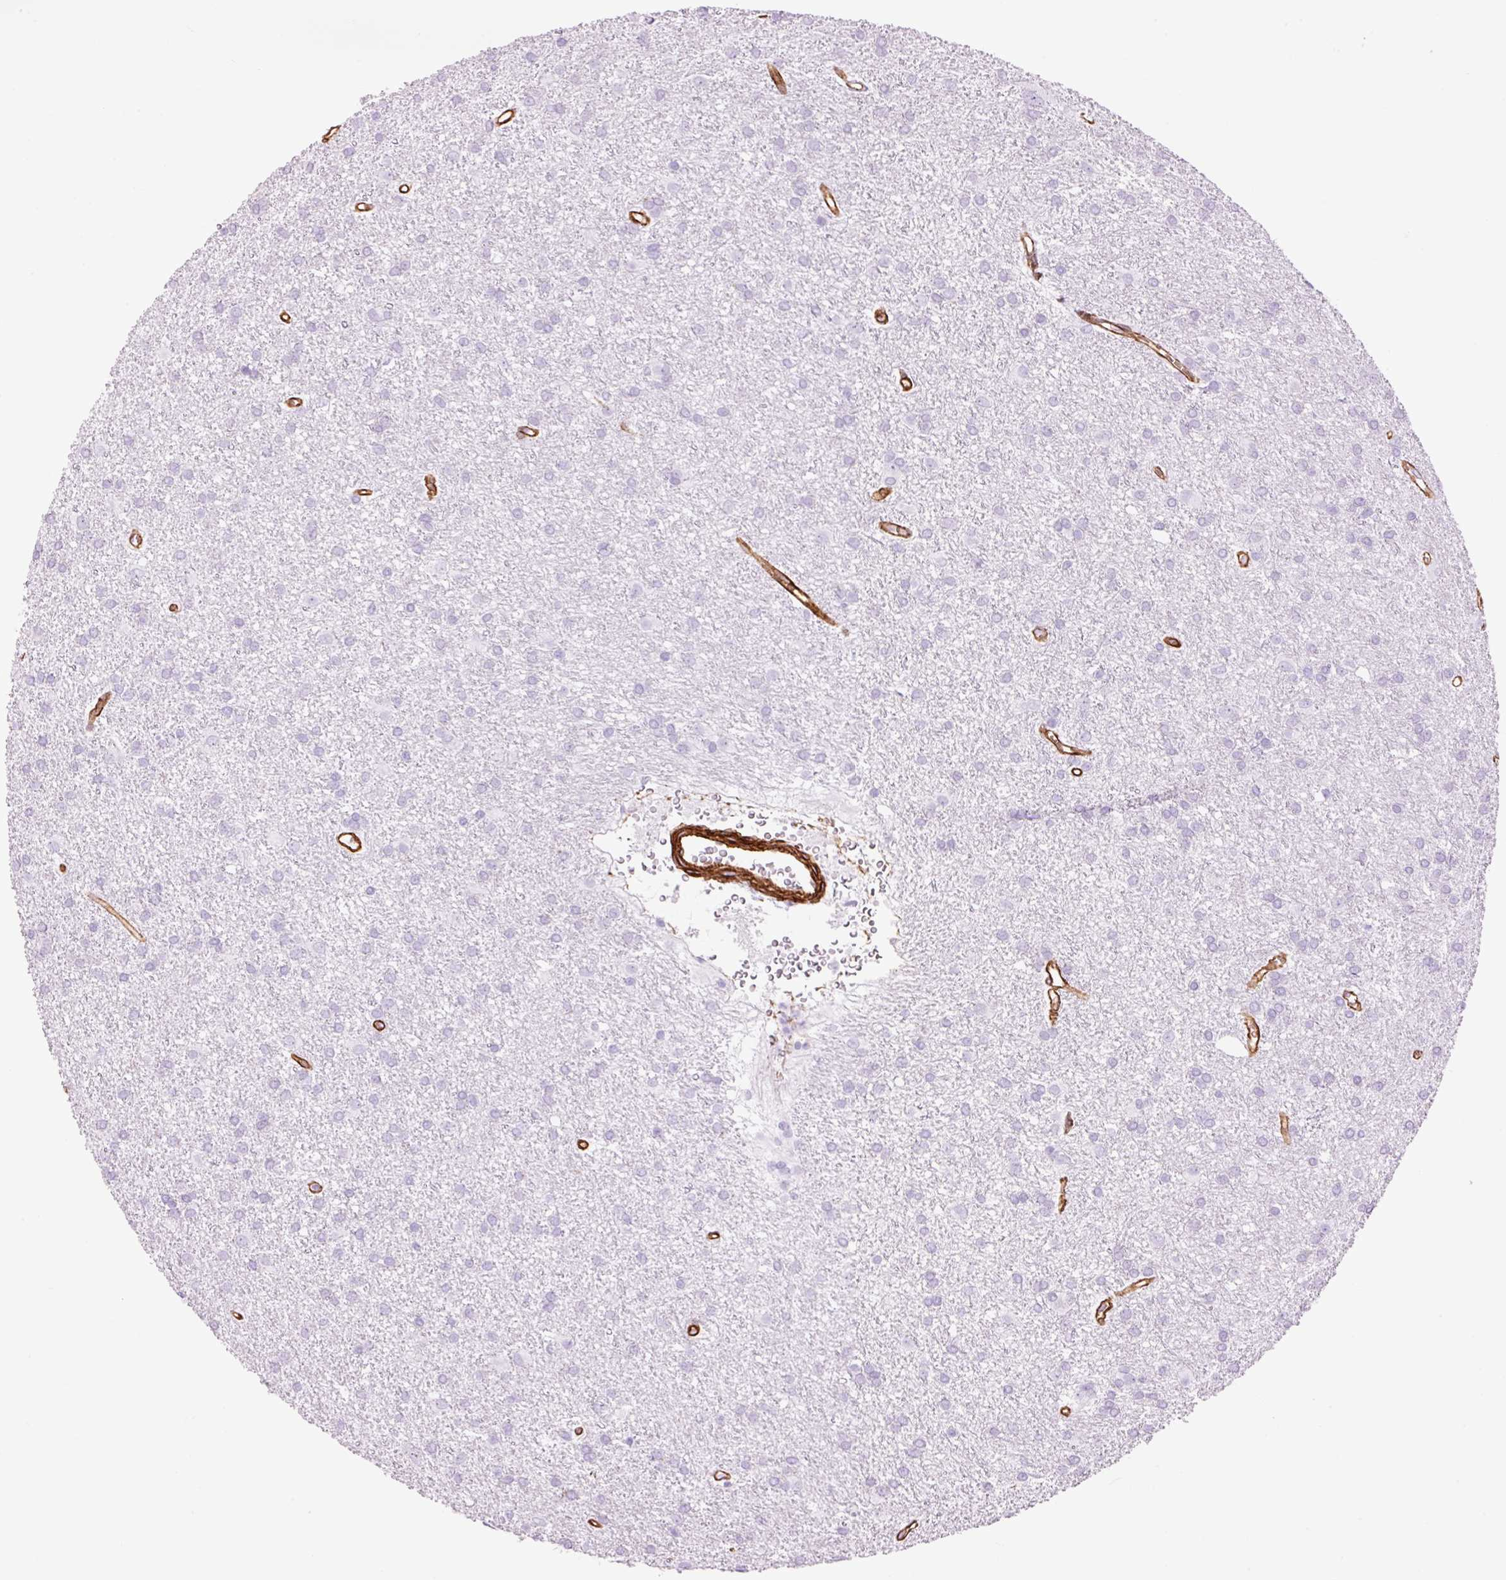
{"staining": {"intensity": "negative", "quantity": "none", "location": "none"}, "tissue": "glioma", "cell_type": "Tumor cells", "image_type": "cancer", "snomed": [{"axis": "morphology", "description": "Glioma, malignant, High grade"}, {"axis": "topography", "description": "Brain"}], "caption": "This is a histopathology image of immunohistochemistry (IHC) staining of glioma, which shows no staining in tumor cells.", "gene": "CAV1", "patient": {"sex": "female", "age": 50}}